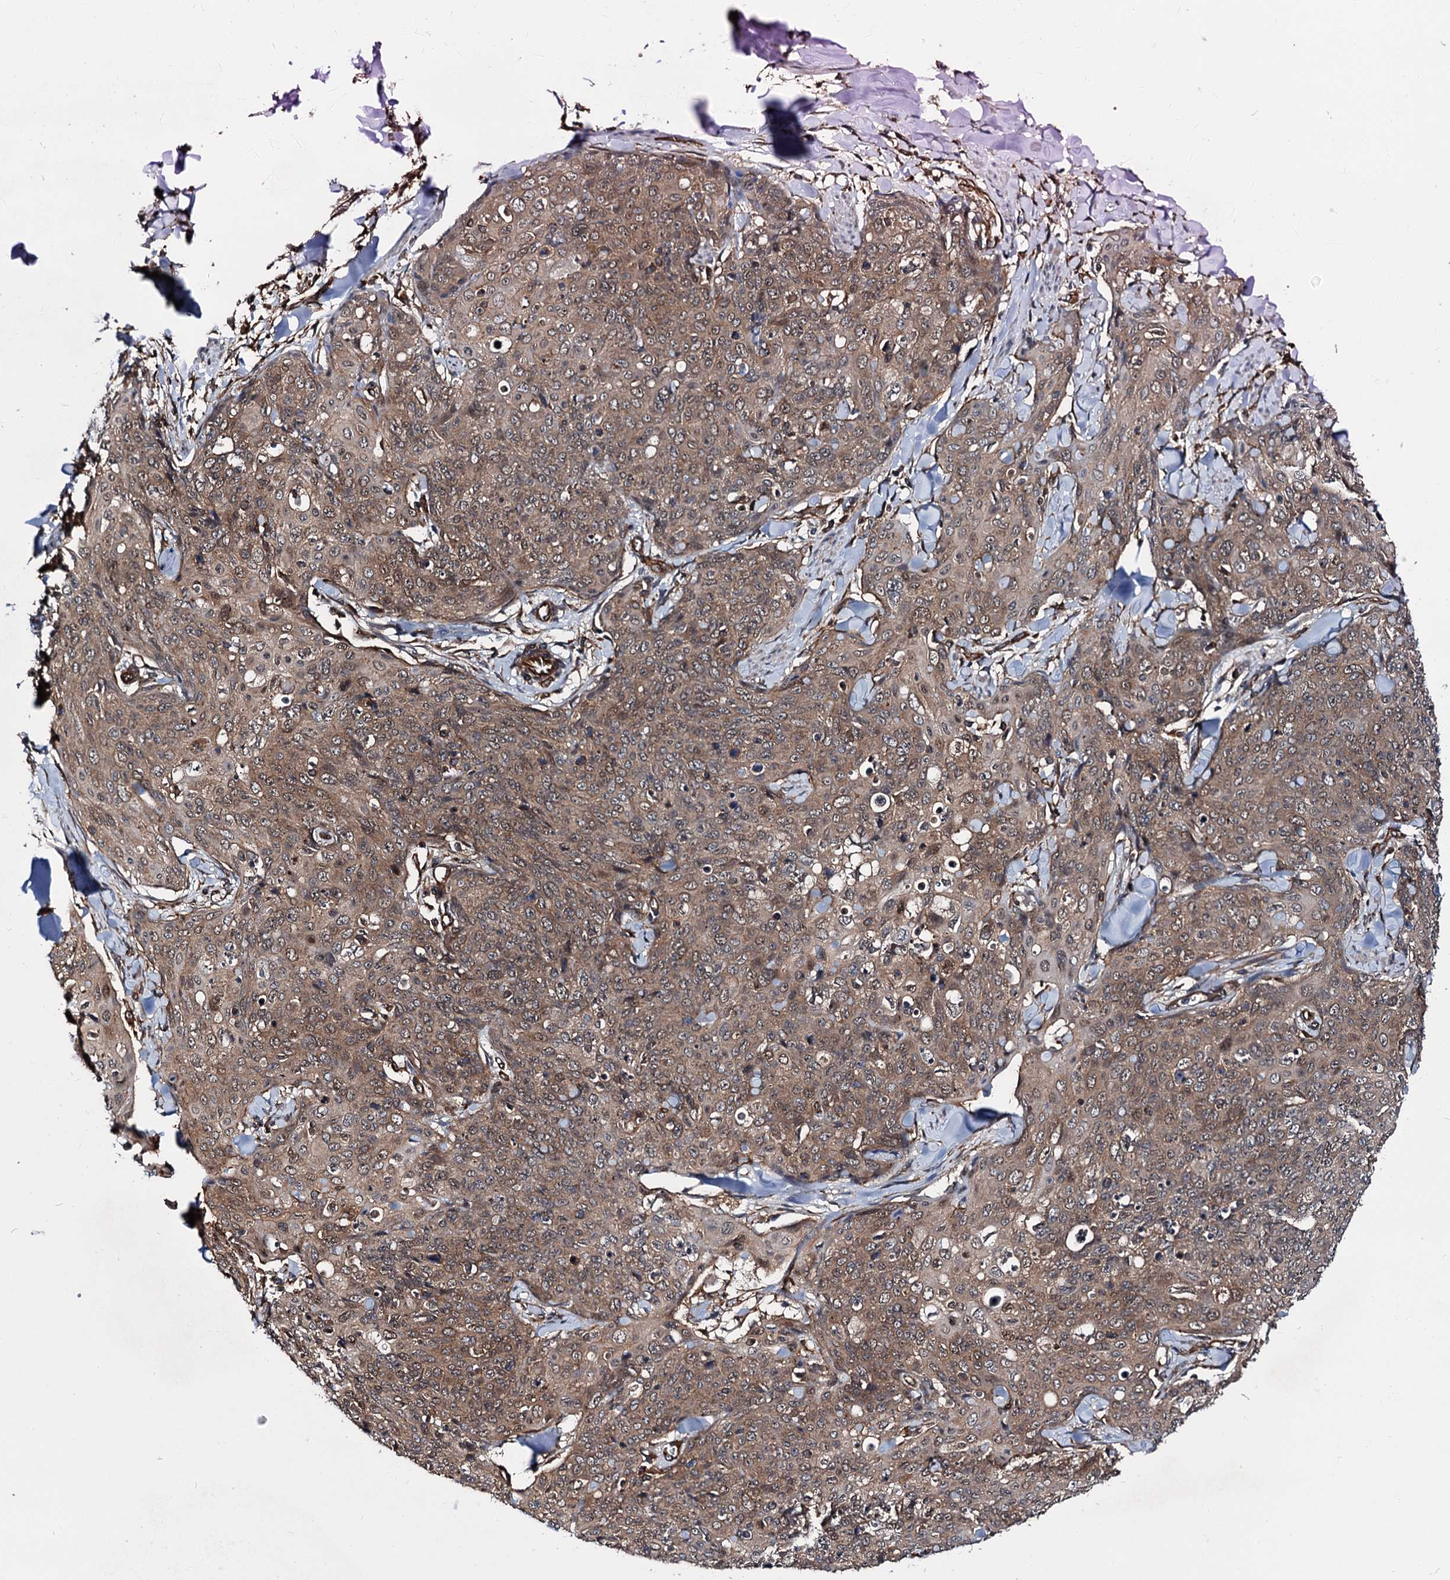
{"staining": {"intensity": "moderate", "quantity": ">75%", "location": "cytoplasmic/membranous,nuclear"}, "tissue": "skin cancer", "cell_type": "Tumor cells", "image_type": "cancer", "snomed": [{"axis": "morphology", "description": "Squamous cell carcinoma, NOS"}, {"axis": "topography", "description": "Skin"}, {"axis": "topography", "description": "Vulva"}], "caption": "A high-resolution photomicrograph shows immunohistochemistry staining of squamous cell carcinoma (skin), which exhibits moderate cytoplasmic/membranous and nuclear expression in about >75% of tumor cells.", "gene": "ZFYVE19", "patient": {"sex": "female", "age": 85}}